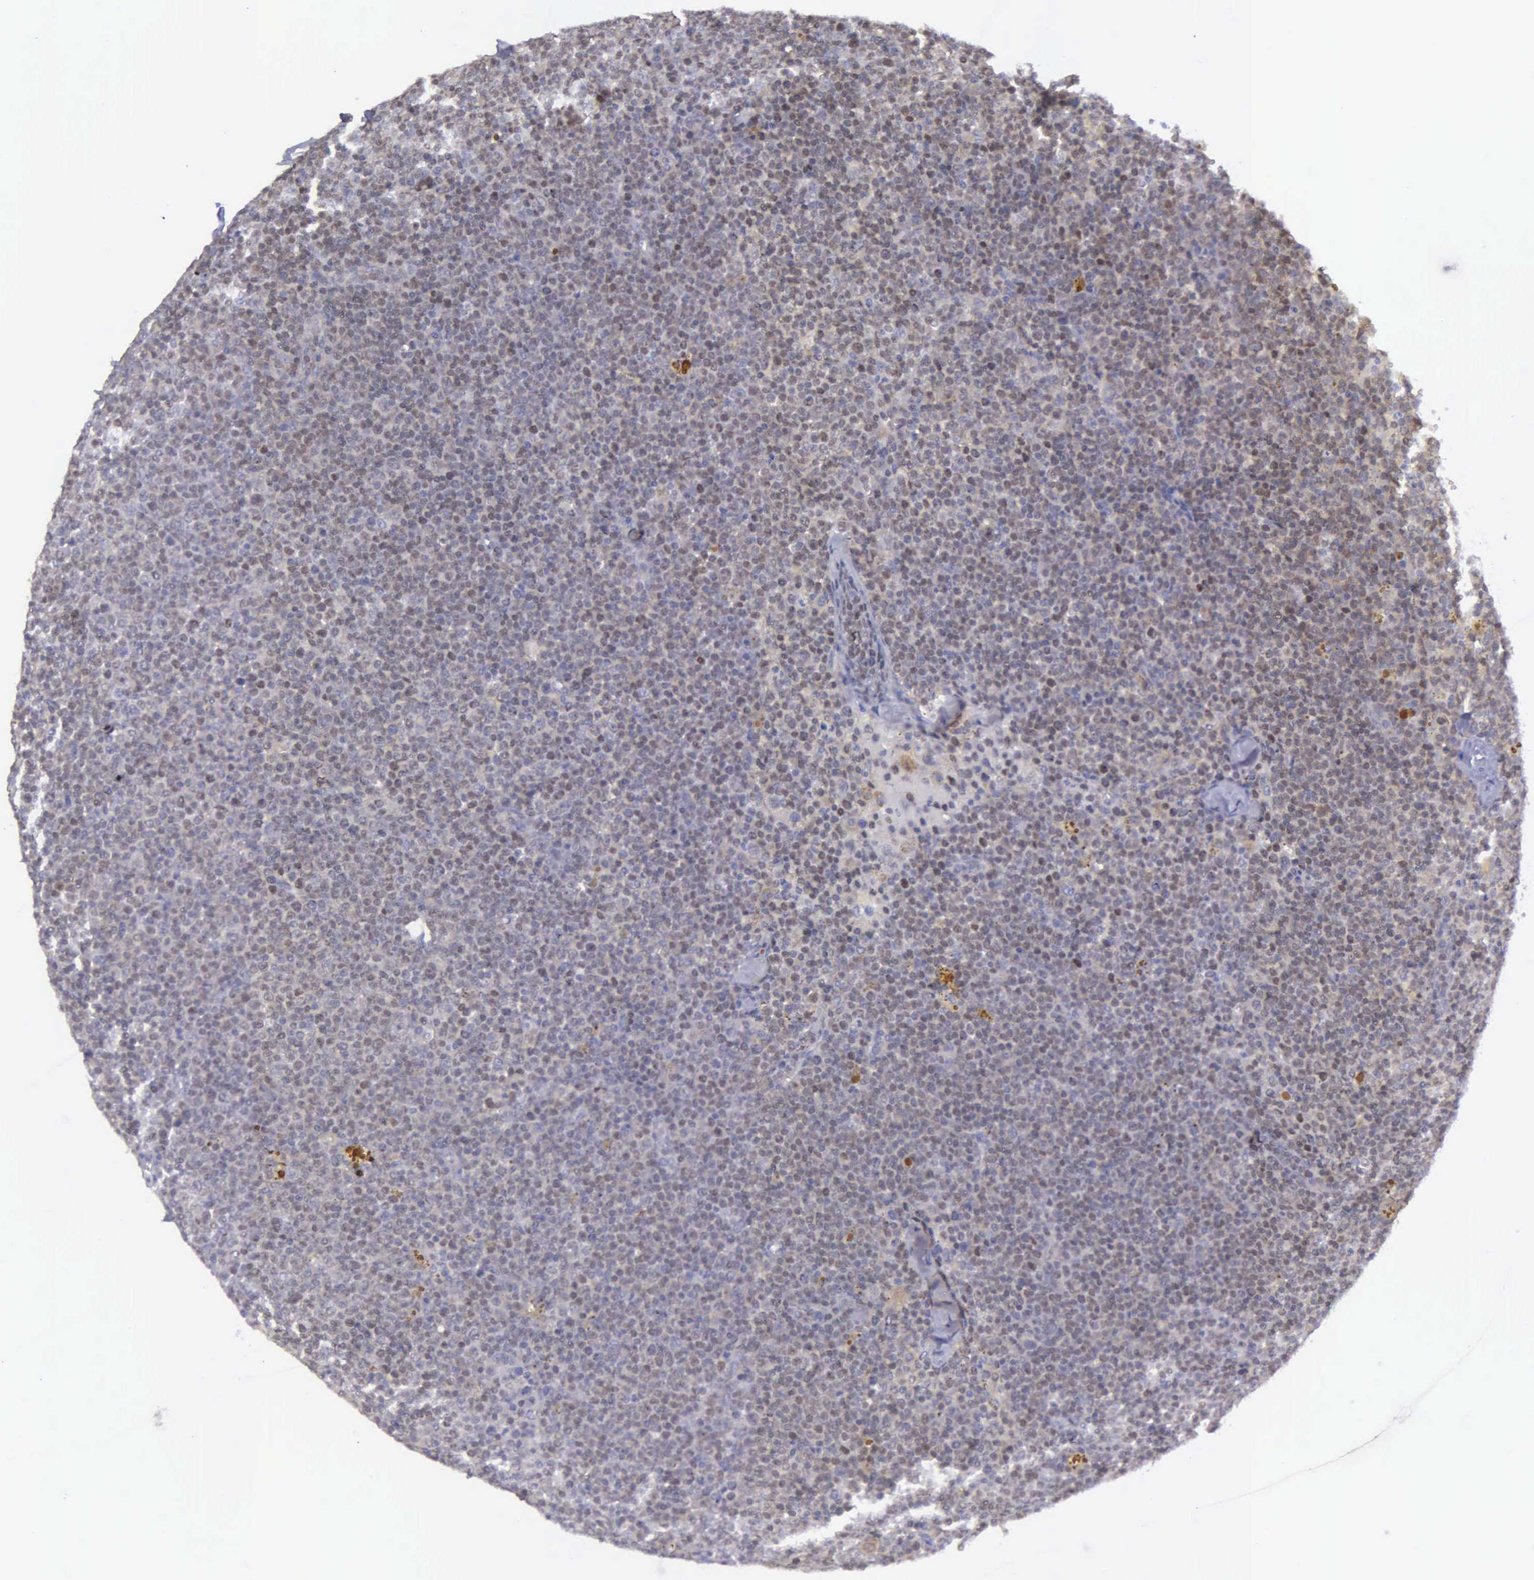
{"staining": {"intensity": "negative", "quantity": "none", "location": "none"}, "tissue": "lymphoma", "cell_type": "Tumor cells", "image_type": "cancer", "snomed": [{"axis": "morphology", "description": "Malignant lymphoma, non-Hodgkin's type, Low grade"}, {"axis": "topography", "description": "Lymph node"}], "caption": "Histopathology image shows no protein staining in tumor cells of lymphoma tissue.", "gene": "MICAL3", "patient": {"sex": "male", "age": 50}}